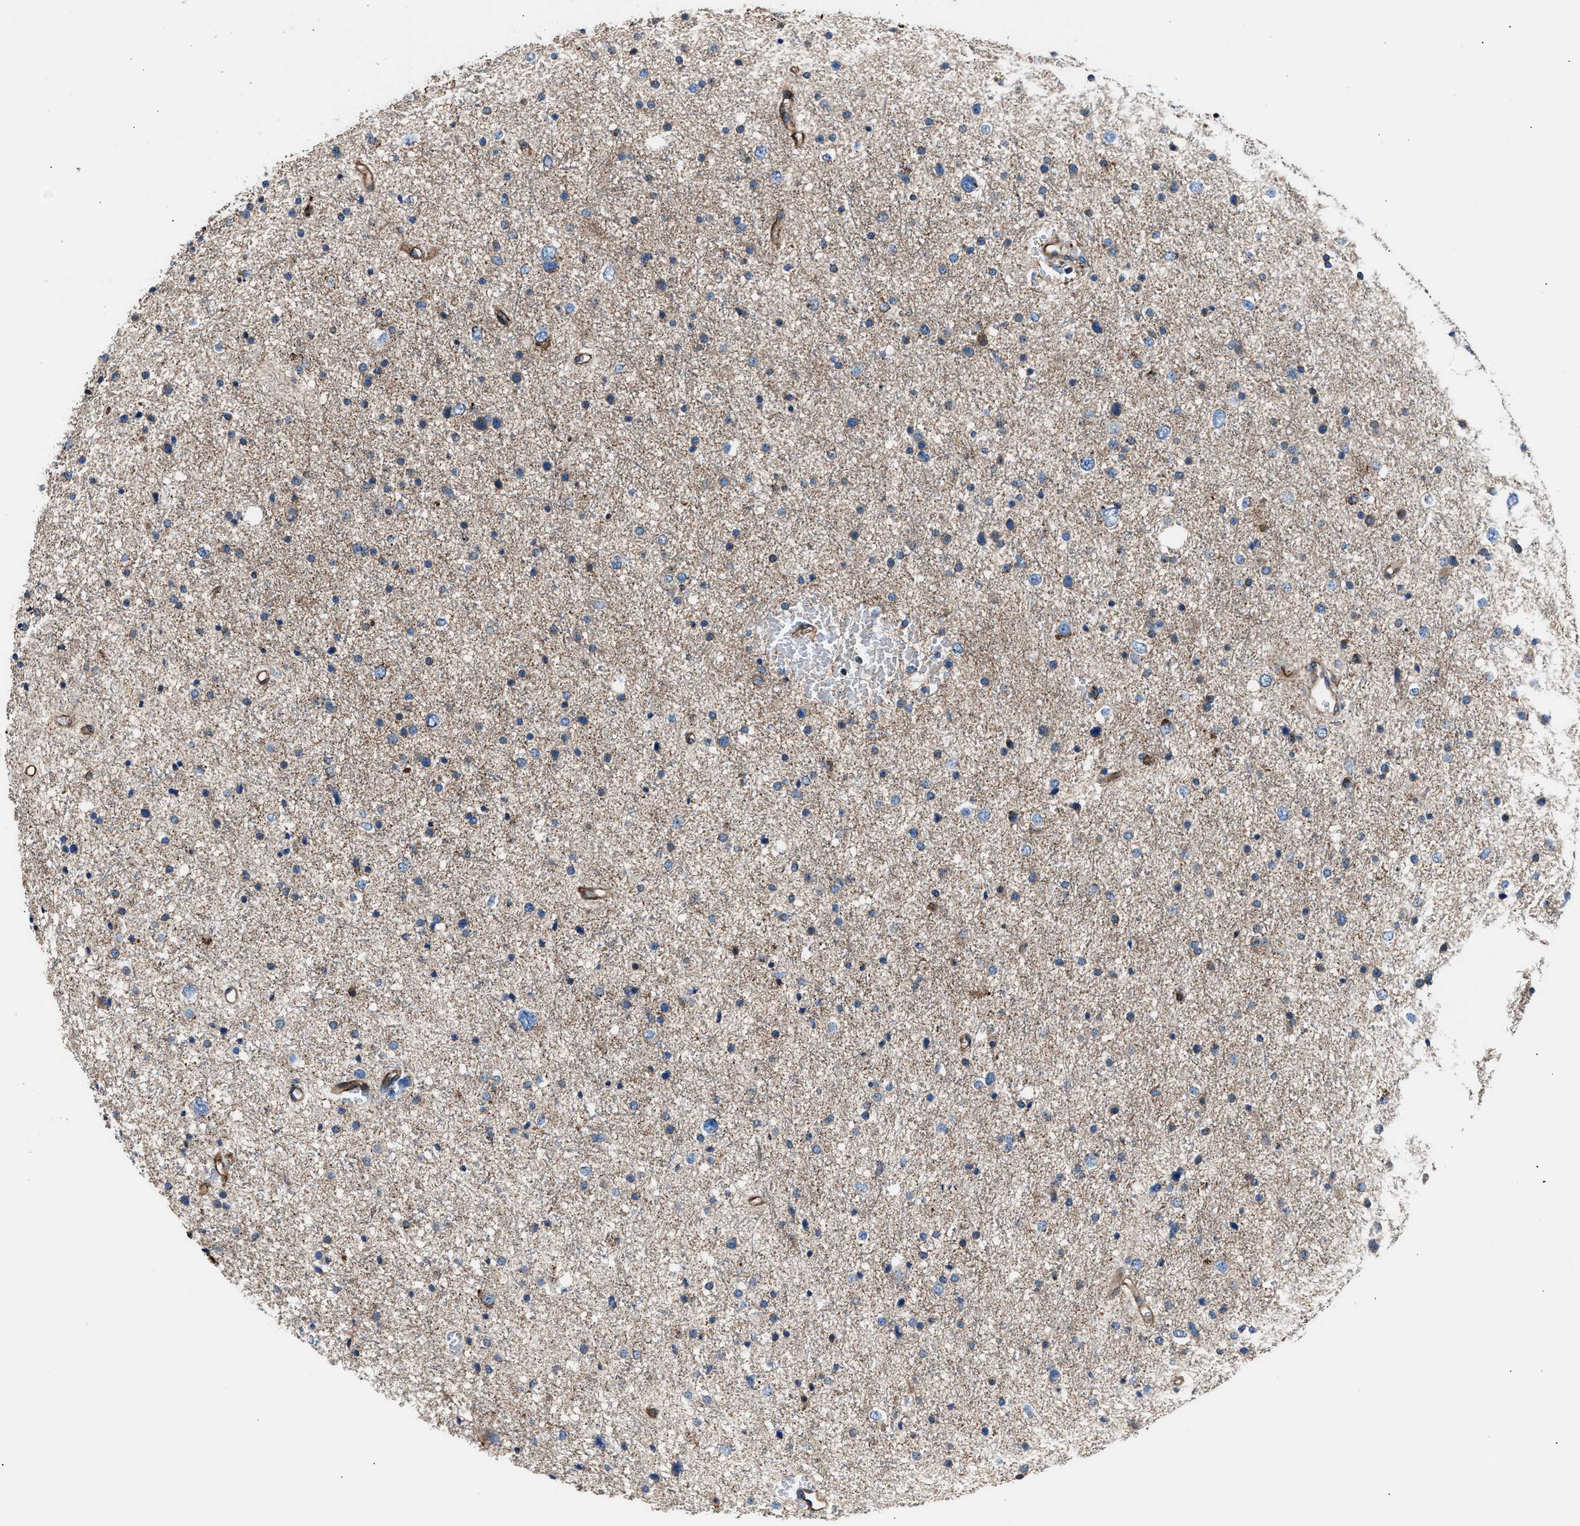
{"staining": {"intensity": "moderate", "quantity": "<25%", "location": "cytoplasmic/membranous"}, "tissue": "glioma", "cell_type": "Tumor cells", "image_type": "cancer", "snomed": [{"axis": "morphology", "description": "Glioma, malignant, Low grade"}, {"axis": "topography", "description": "Brain"}], "caption": "A low amount of moderate cytoplasmic/membranous staining is present in about <25% of tumor cells in glioma tissue. (brown staining indicates protein expression, while blue staining denotes nuclei).", "gene": "GGCT", "patient": {"sex": "female", "age": 37}}